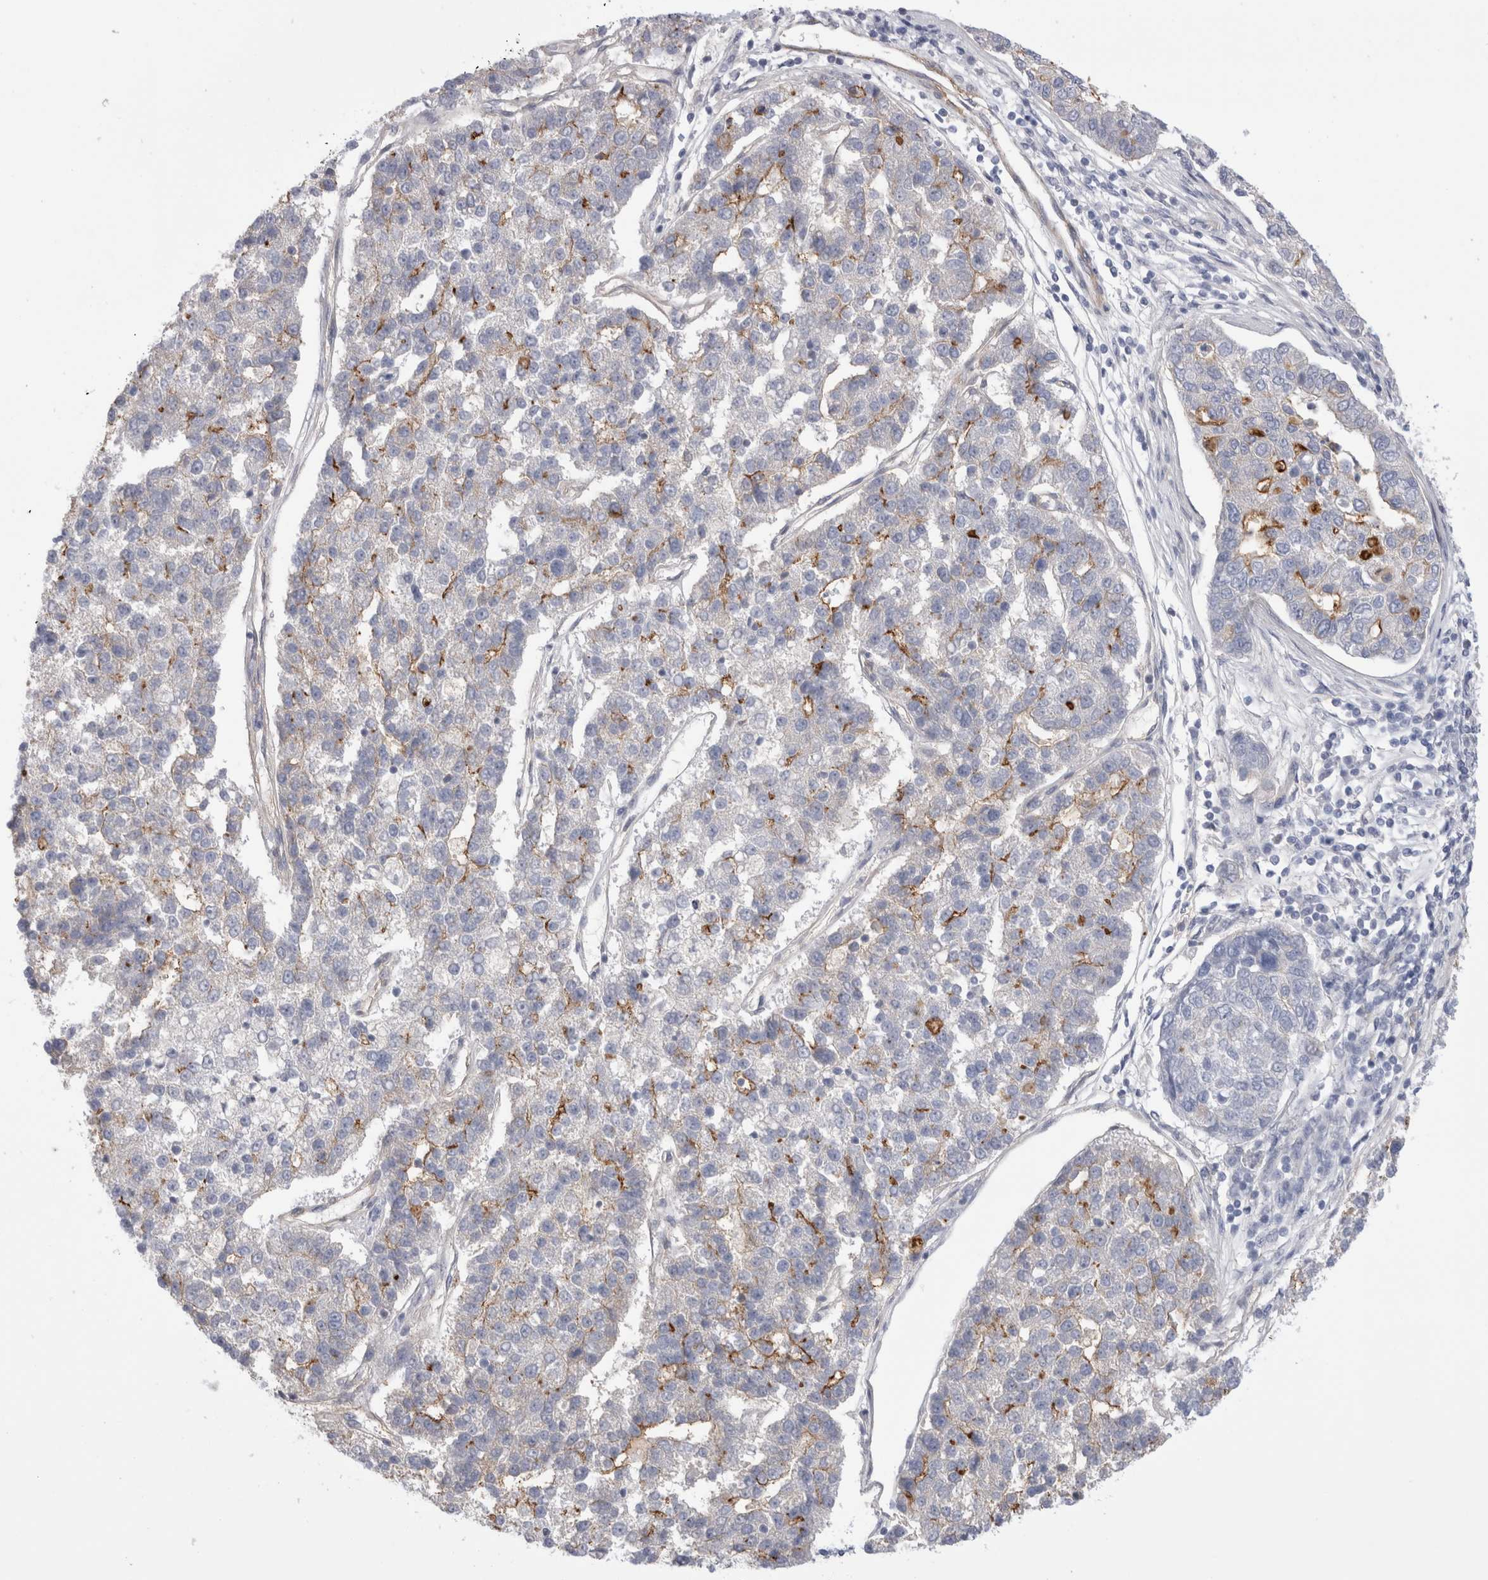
{"staining": {"intensity": "moderate", "quantity": "25%-75%", "location": "cytoplasmic/membranous"}, "tissue": "pancreatic cancer", "cell_type": "Tumor cells", "image_type": "cancer", "snomed": [{"axis": "morphology", "description": "Adenocarcinoma, NOS"}, {"axis": "topography", "description": "Pancreas"}], "caption": "IHC (DAB) staining of pancreatic adenocarcinoma exhibits moderate cytoplasmic/membranous protein expression in approximately 25%-75% of tumor cells.", "gene": "VANGL1", "patient": {"sex": "female", "age": 61}}